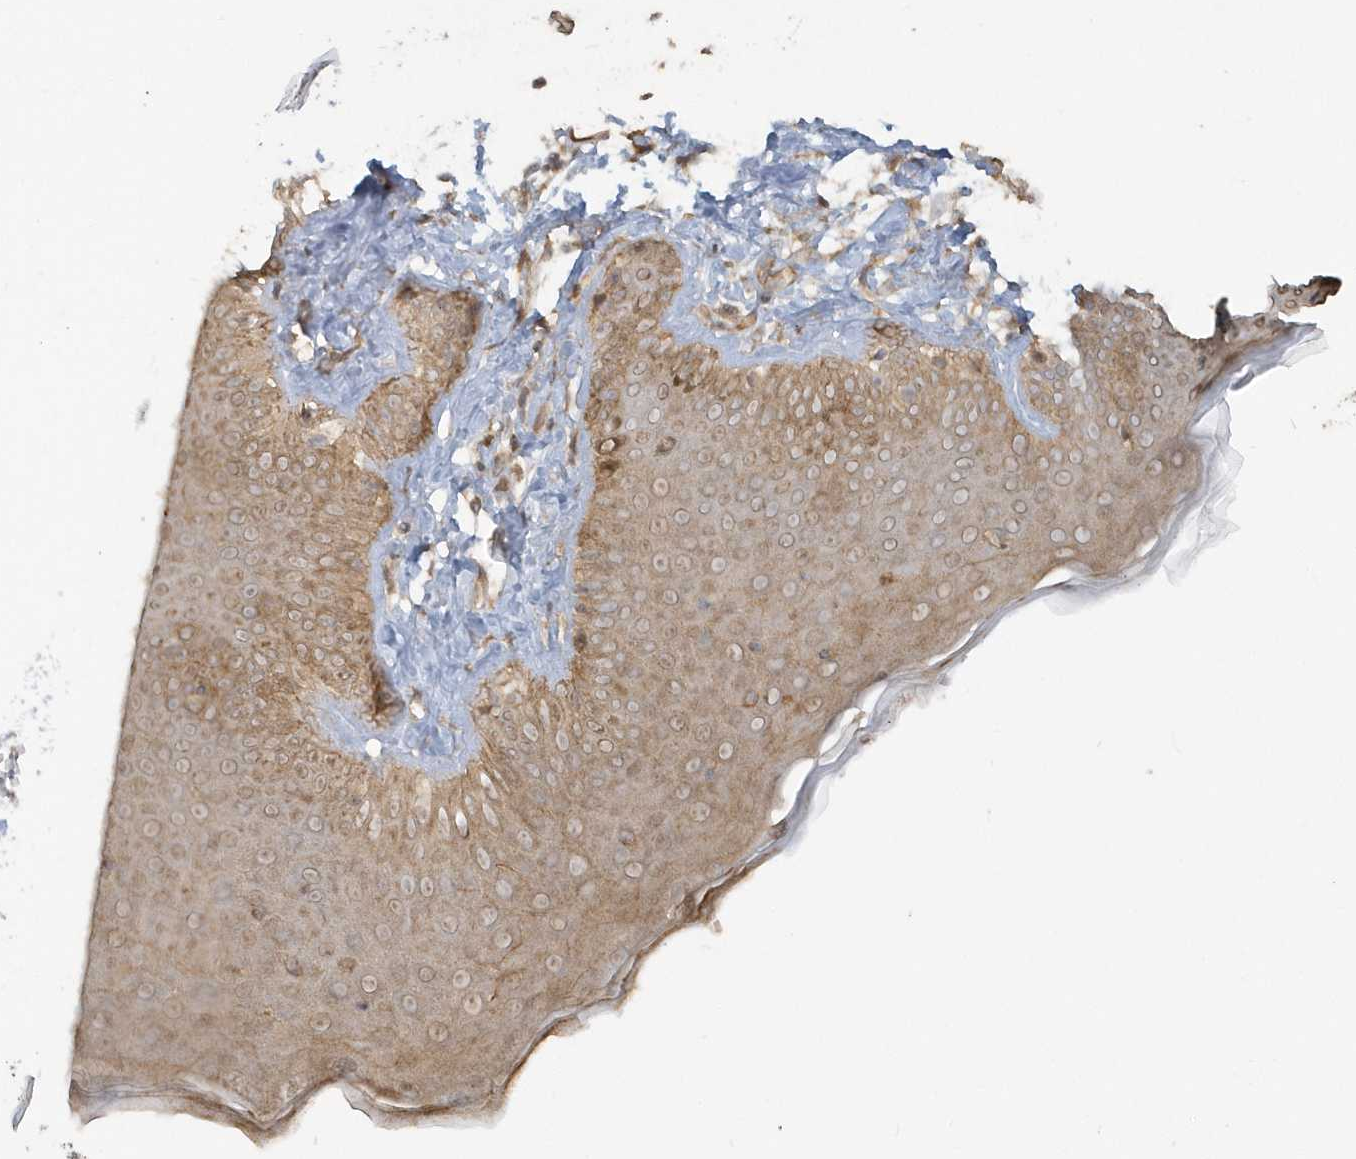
{"staining": {"intensity": "moderate", "quantity": ">75%", "location": "cytoplasmic/membranous"}, "tissue": "skin", "cell_type": "Fibroblasts", "image_type": "normal", "snomed": [{"axis": "morphology", "description": "Normal tissue, NOS"}, {"axis": "topography", "description": "Skin"}], "caption": "This photomicrograph shows immunohistochemistry (IHC) staining of normal human skin, with medium moderate cytoplasmic/membranous positivity in approximately >75% of fibroblasts.", "gene": "STIM2", "patient": {"sex": "male", "age": 52}}